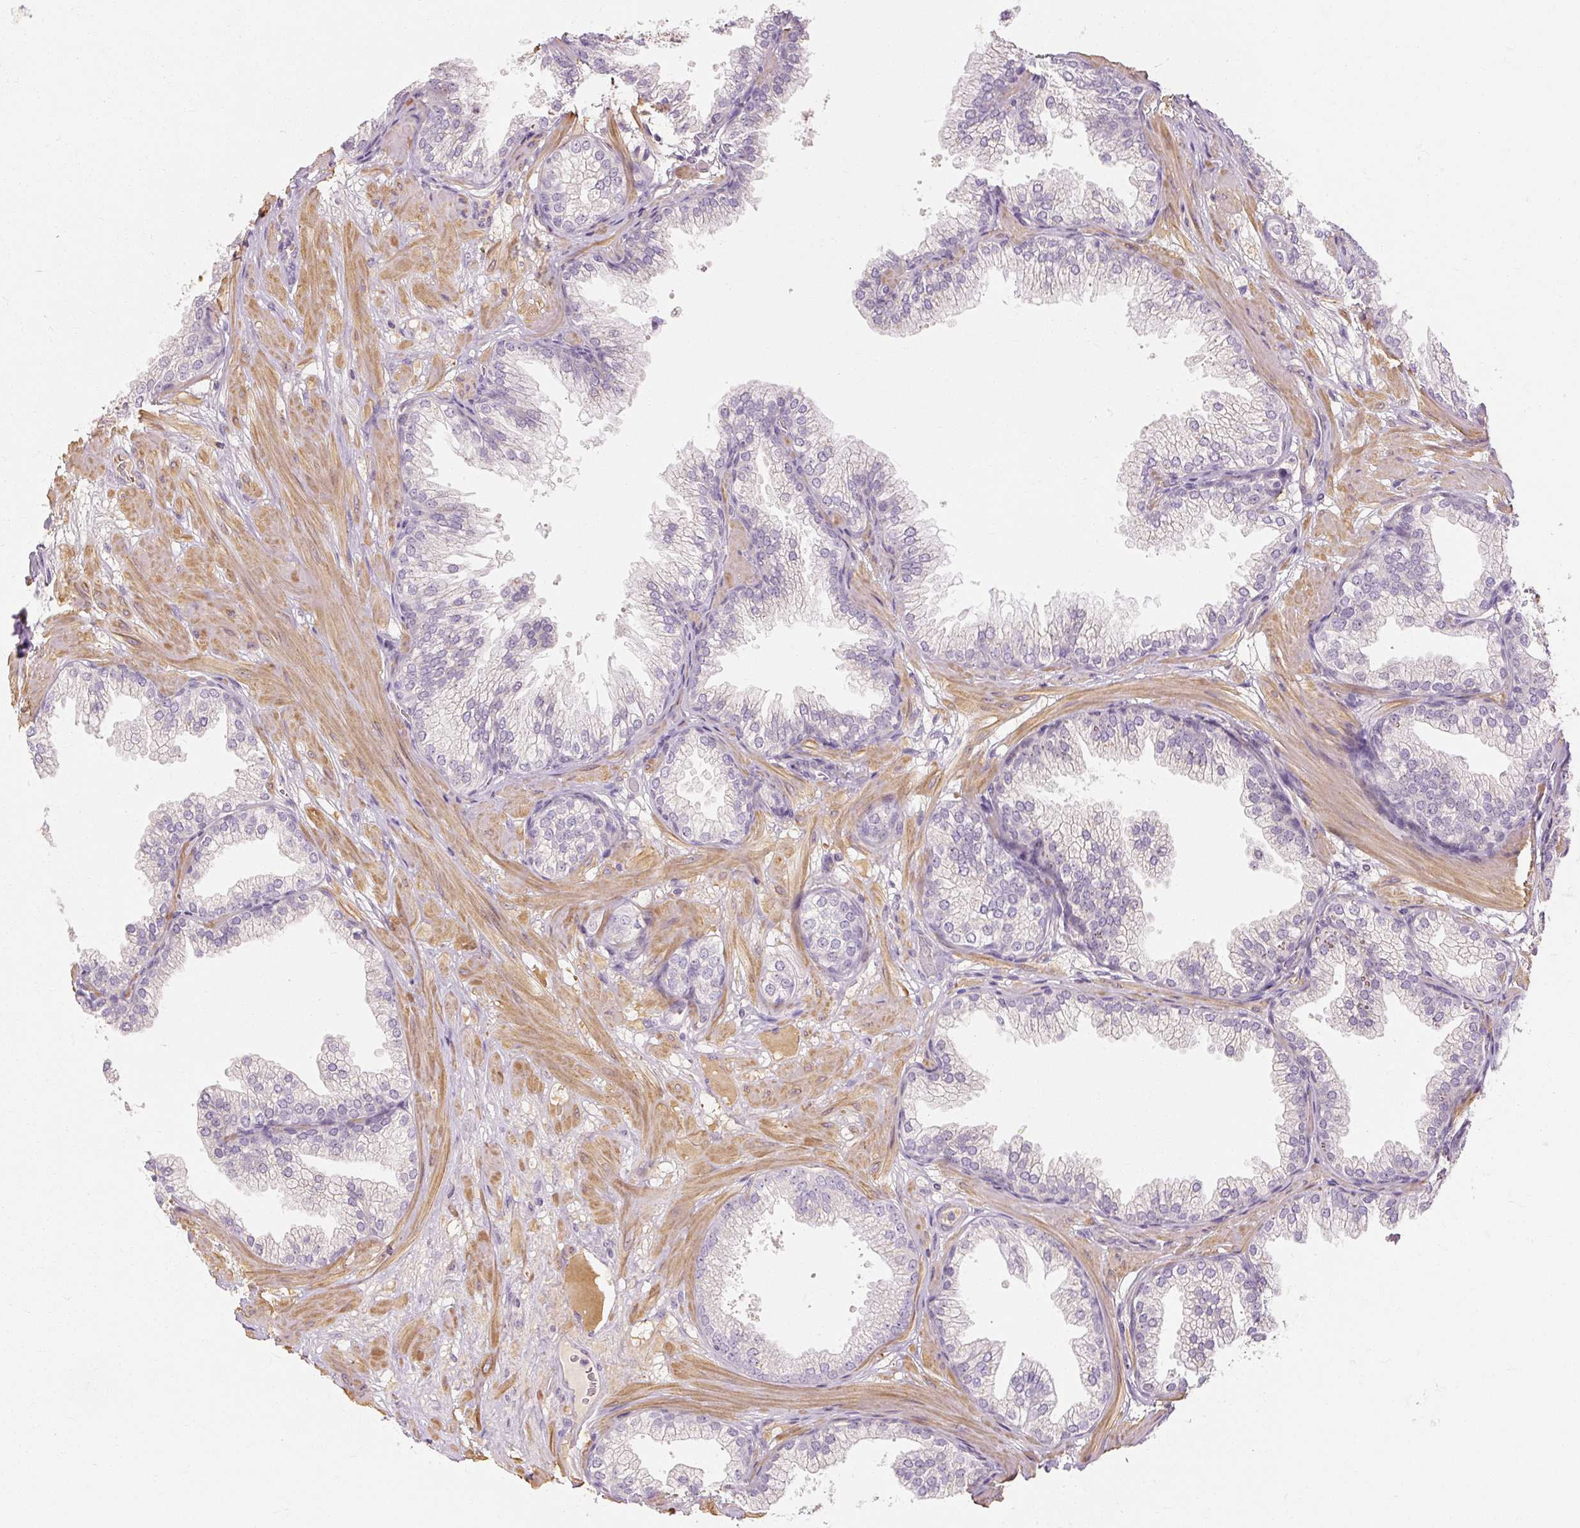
{"staining": {"intensity": "negative", "quantity": "none", "location": "none"}, "tissue": "prostate", "cell_type": "Glandular cells", "image_type": "normal", "snomed": [{"axis": "morphology", "description": "Normal tissue, NOS"}, {"axis": "topography", "description": "Prostate"}], "caption": "Photomicrograph shows no protein staining in glandular cells of unremarkable prostate. (DAB IHC with hematoxylin counter stain).", "gene": "CAPN3", "patient": {"sex": "male", "age": 37}}